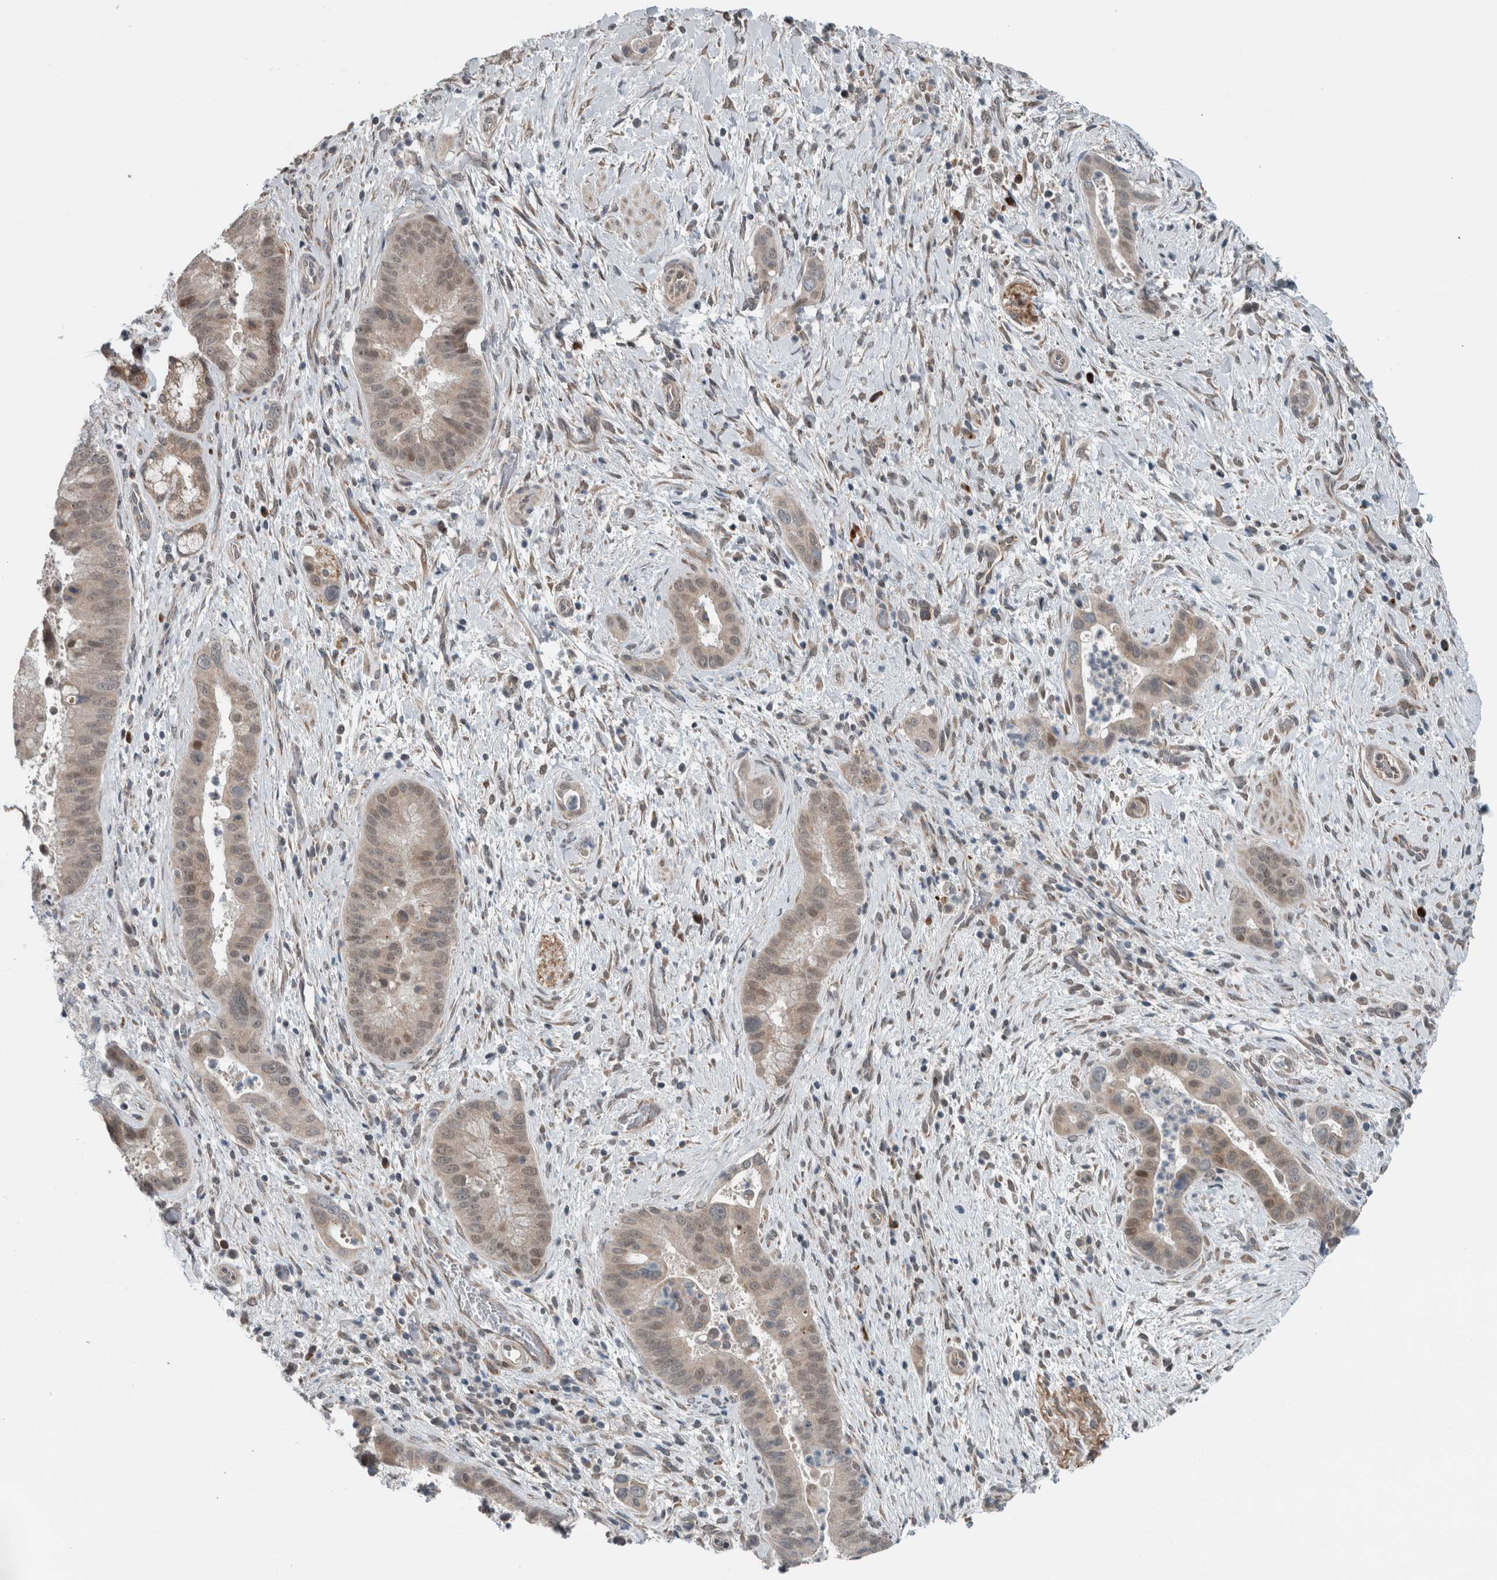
{"staining": {"intensity": "weak", "quantity": "<25%", "location": "cytoplasmic/membranous"}, "tissue": "liver cancer", "cell_type": "Tumor cells", "image_type": "cancer", "snomed": [{"axis": "morphology", "description": "Cholangiocarcinoma"}, {"axis": "topography", "description": "Liver"}], "caption": "Immunohistochemistry (IHC) of human cholangiocarcinoma (liver) exhibits no staining in tumor cells.", "gene": "GBA2", "patient": {"sex": "female", "age": 54}}